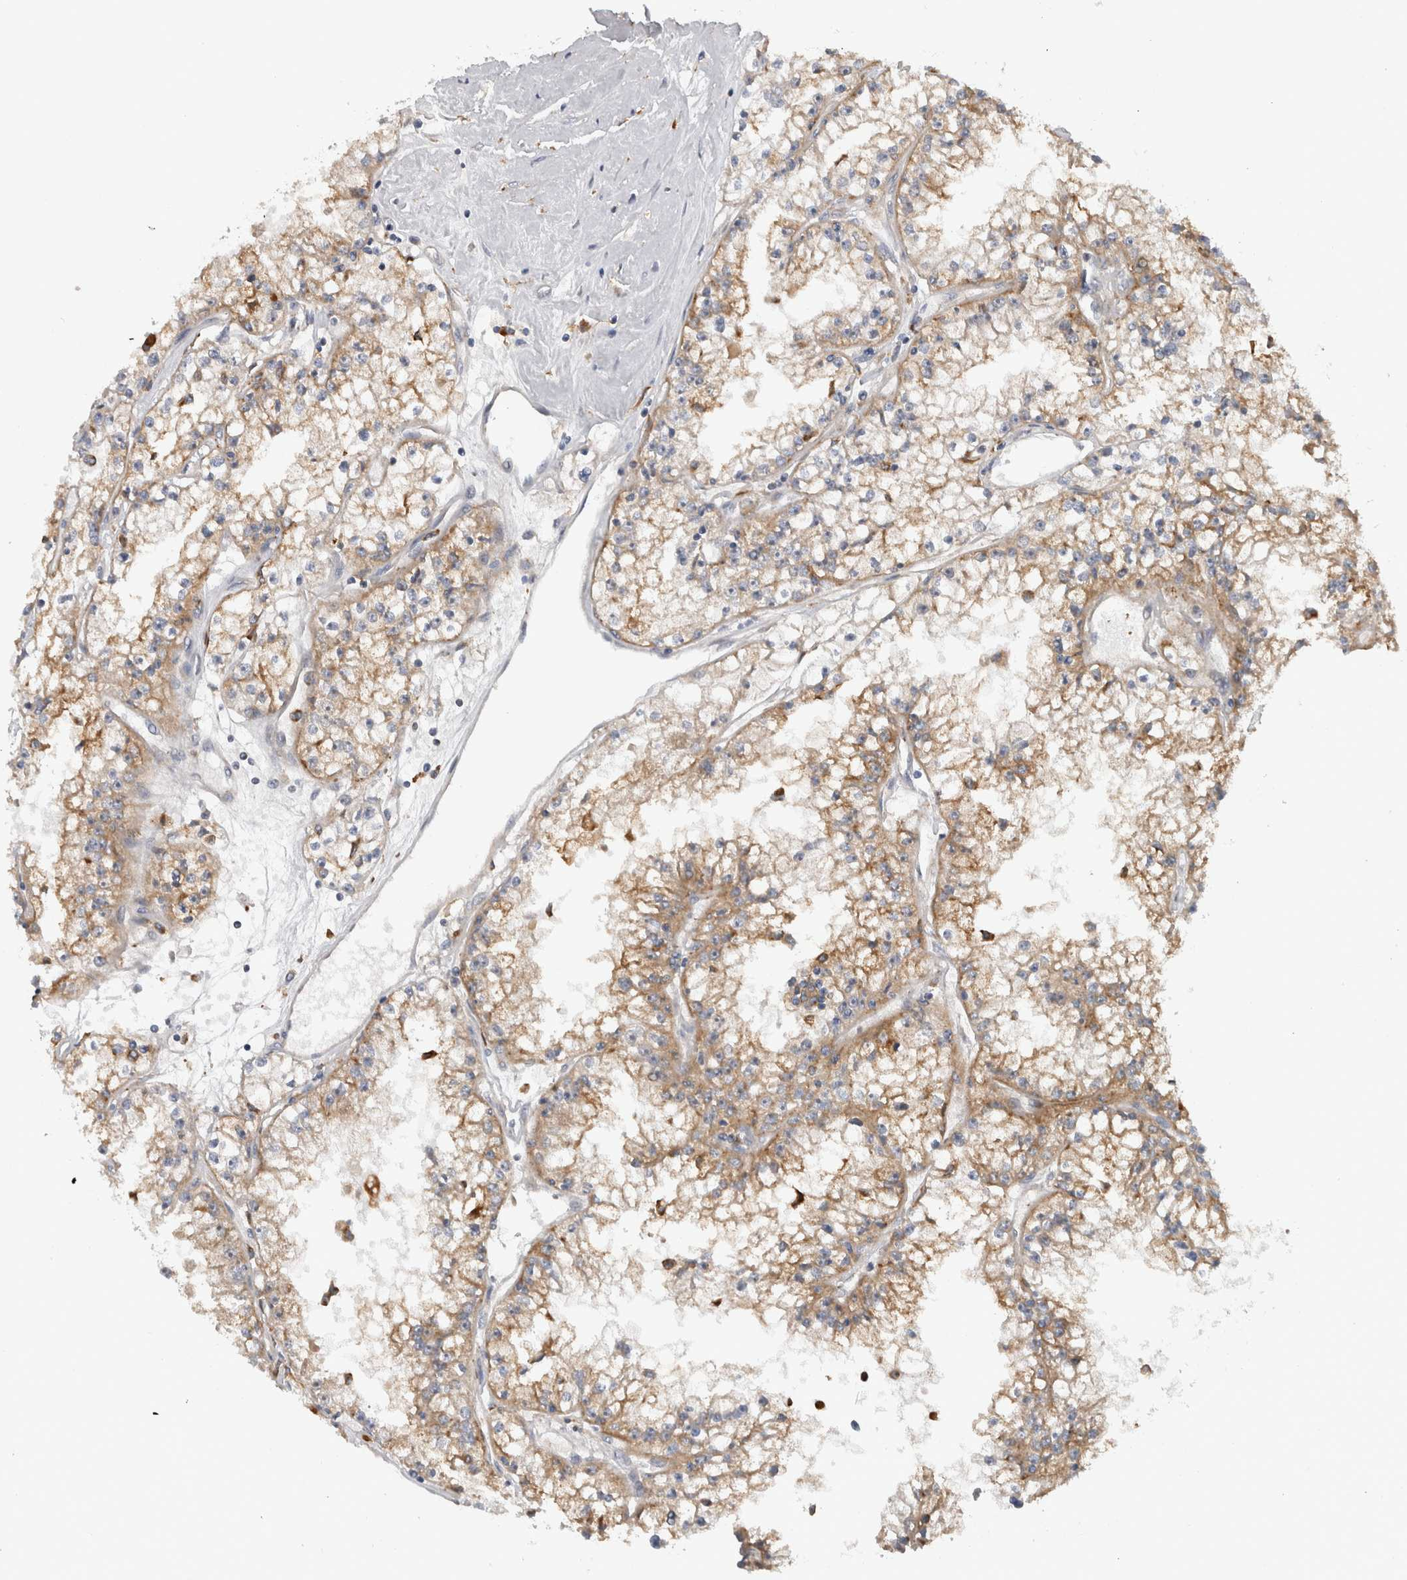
{"staining": {"intensity": "moderate", "quantity": ">75%", "location": "cytoplasmic/membranous"}, "tissue": "renal cancer", "cell_type": "Tumor cells", "image_type": "cancer", "snomed": [{"axis": "morphology", "description": "Adenocarcinoma, NOS"}, {"axis": "topography", "description": "Kidney"}], "caption": "A medium amount of moderate cytoplasmic/membranous staining is identified in approximately >75% of tumor cells in renal adenocarcinoma tissue. Immunohistochemistry (ihc) stains the protein in brown and the nuclei are stained blue.", "gene": "ADGRL3", "patient": {"sex": "male", "age": 56}}